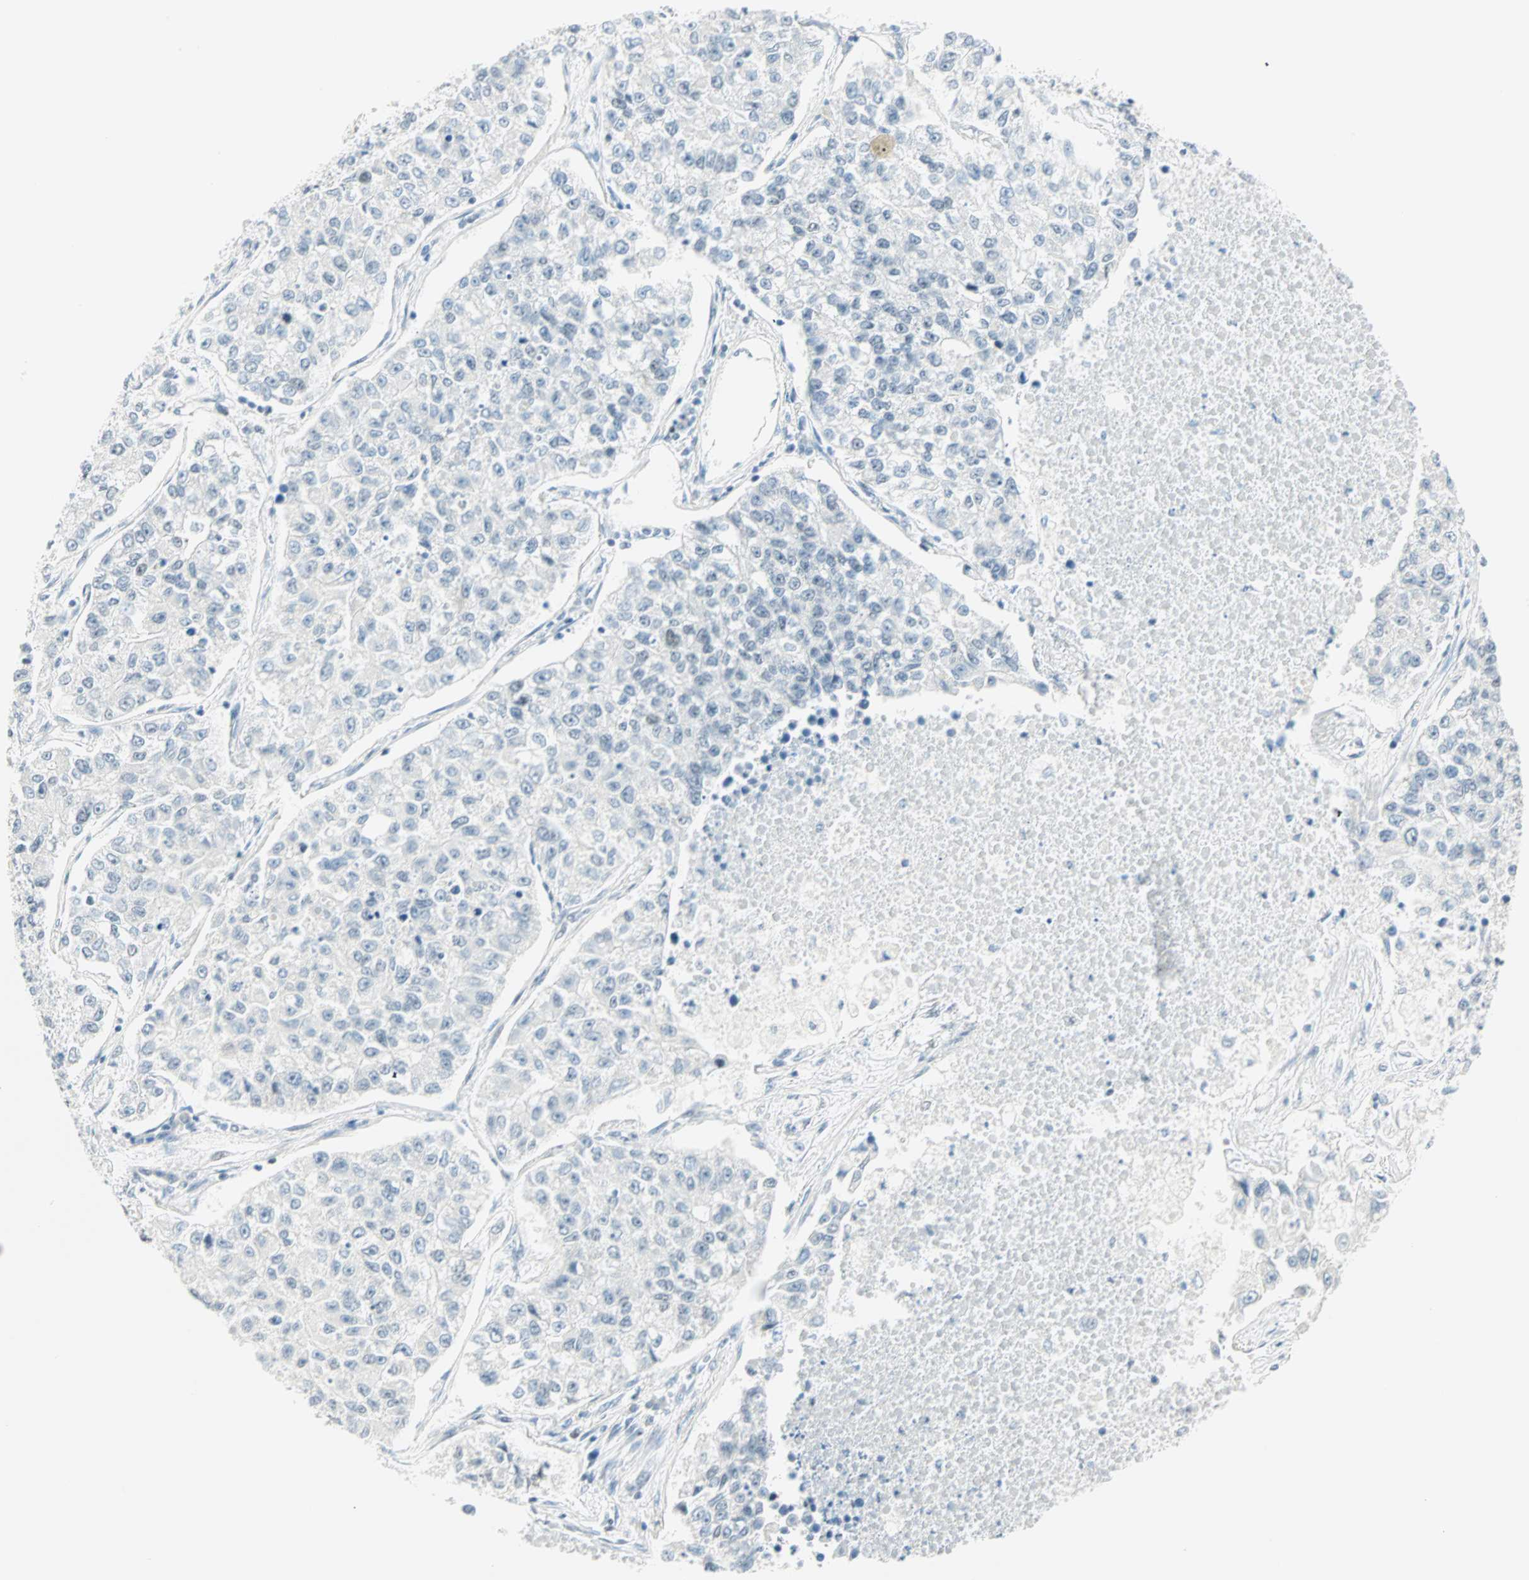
{"staining": {"intensity": "negative", "quantity": "none", "location": "none"}, "tissue": "lung cancer", "cell_type": "Tumor cells", "image_type": "cancer", "snomed": [{"axis": "morphology", "description": "Adenocarcinoma, NOS"}, {"axis": "topography", "description": "Lung"}], "caption": "Human lung cancer (adenocarcinoma) stained for a protein using IHC shows no staining in tumor cells.", "gene": "PKNOX1", "patient": {"sex": "male", "age": 49}}